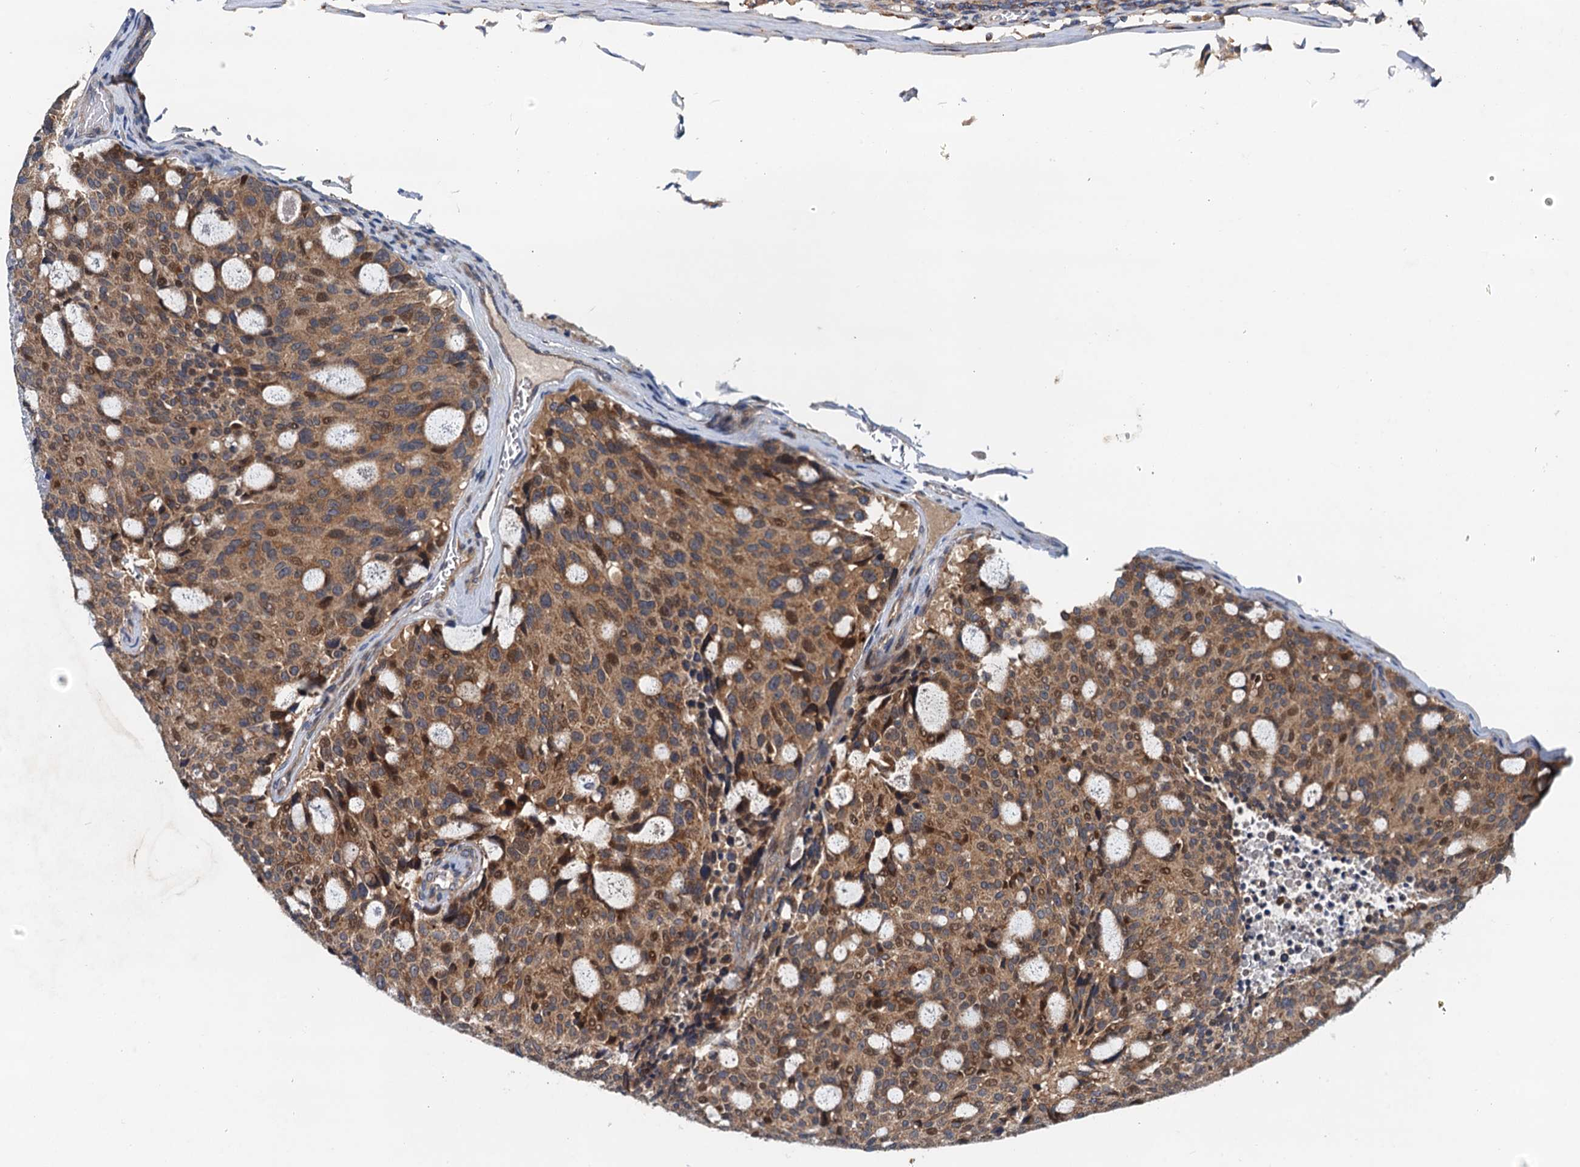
{"staining": {"intensity": "moderate", "quantity": ">75%", "location": "cytoplasmic/membranous"}, "tissue": "carcinoid", "cell_type": "Tumor cells", "image_type": "cancer", "snomed": [{"axis": "morphology", "description": "Carcinoid, malignant, NOS"}, {"axis": "topography", "description": "Pancreas"}], "caption": "The histopathology image demonstrates staining of carcinoid (malignant), revealing moderate cytoplasmic/membranous protein positivity (brown color) within tumor cells.", "gene": "EFL1", "patient": {"sex": "female", "age": 54}}